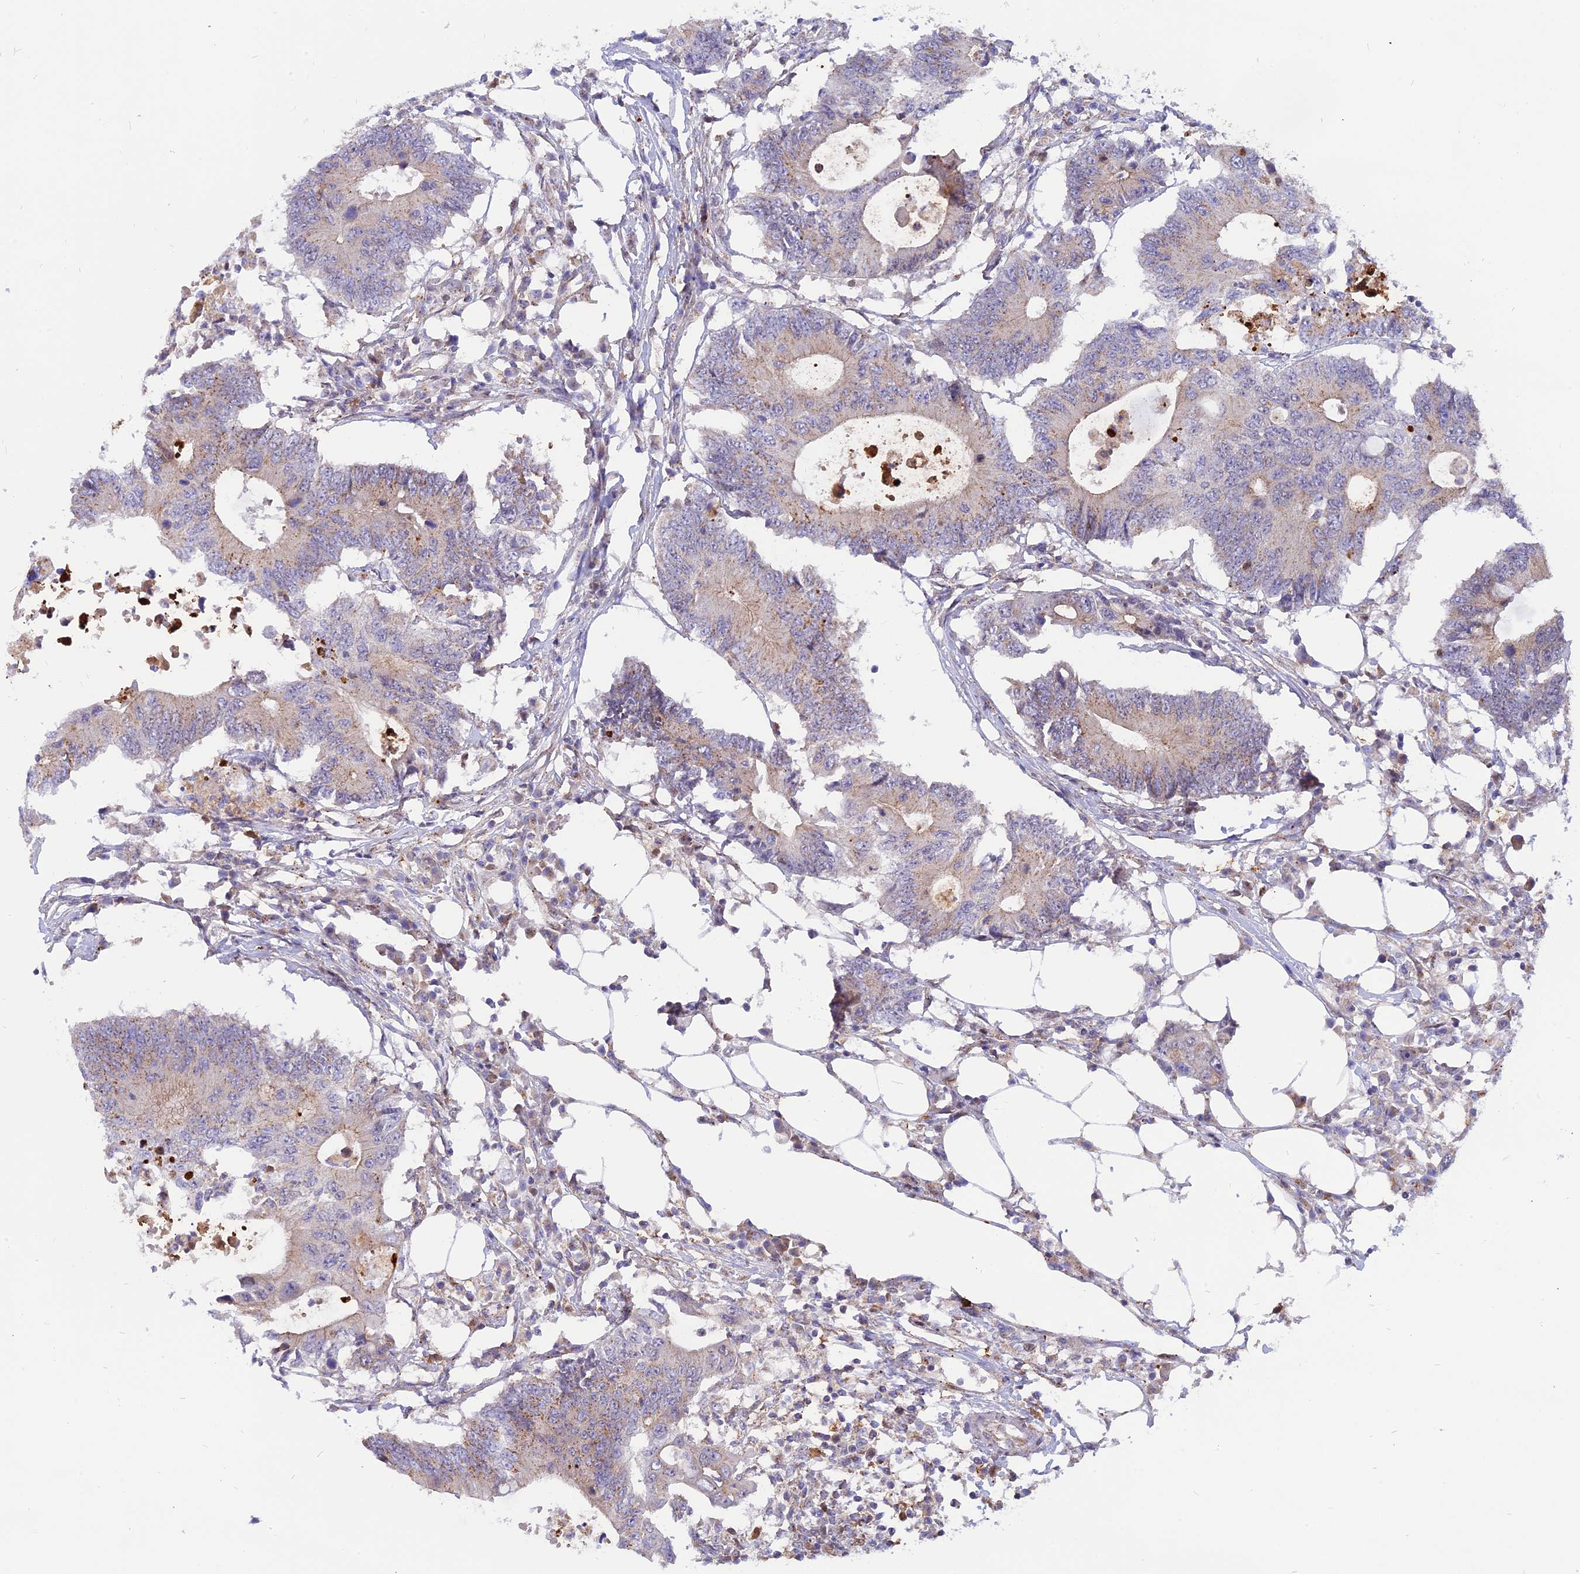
{"staining": {"intensity": "weak", "quantity": "<25%", "location": "cytoplasmic/membranous"}, "tissue": "colorectal cancer", "cell_type": "Tumor cells", "image_type": "cancer", "snomed": [{"axis": "morphology", "description": "Adenocarcinoma, NOS"}, {"axis": "topography", "description": "Colon"}], "caption": "An image of colorectal cancer stained for a protein reveals no brown staining in tumor cells. Nuclei are stained in blue.", "gene": "CENPV", "patient": {"sex": "male", "age": 71}}